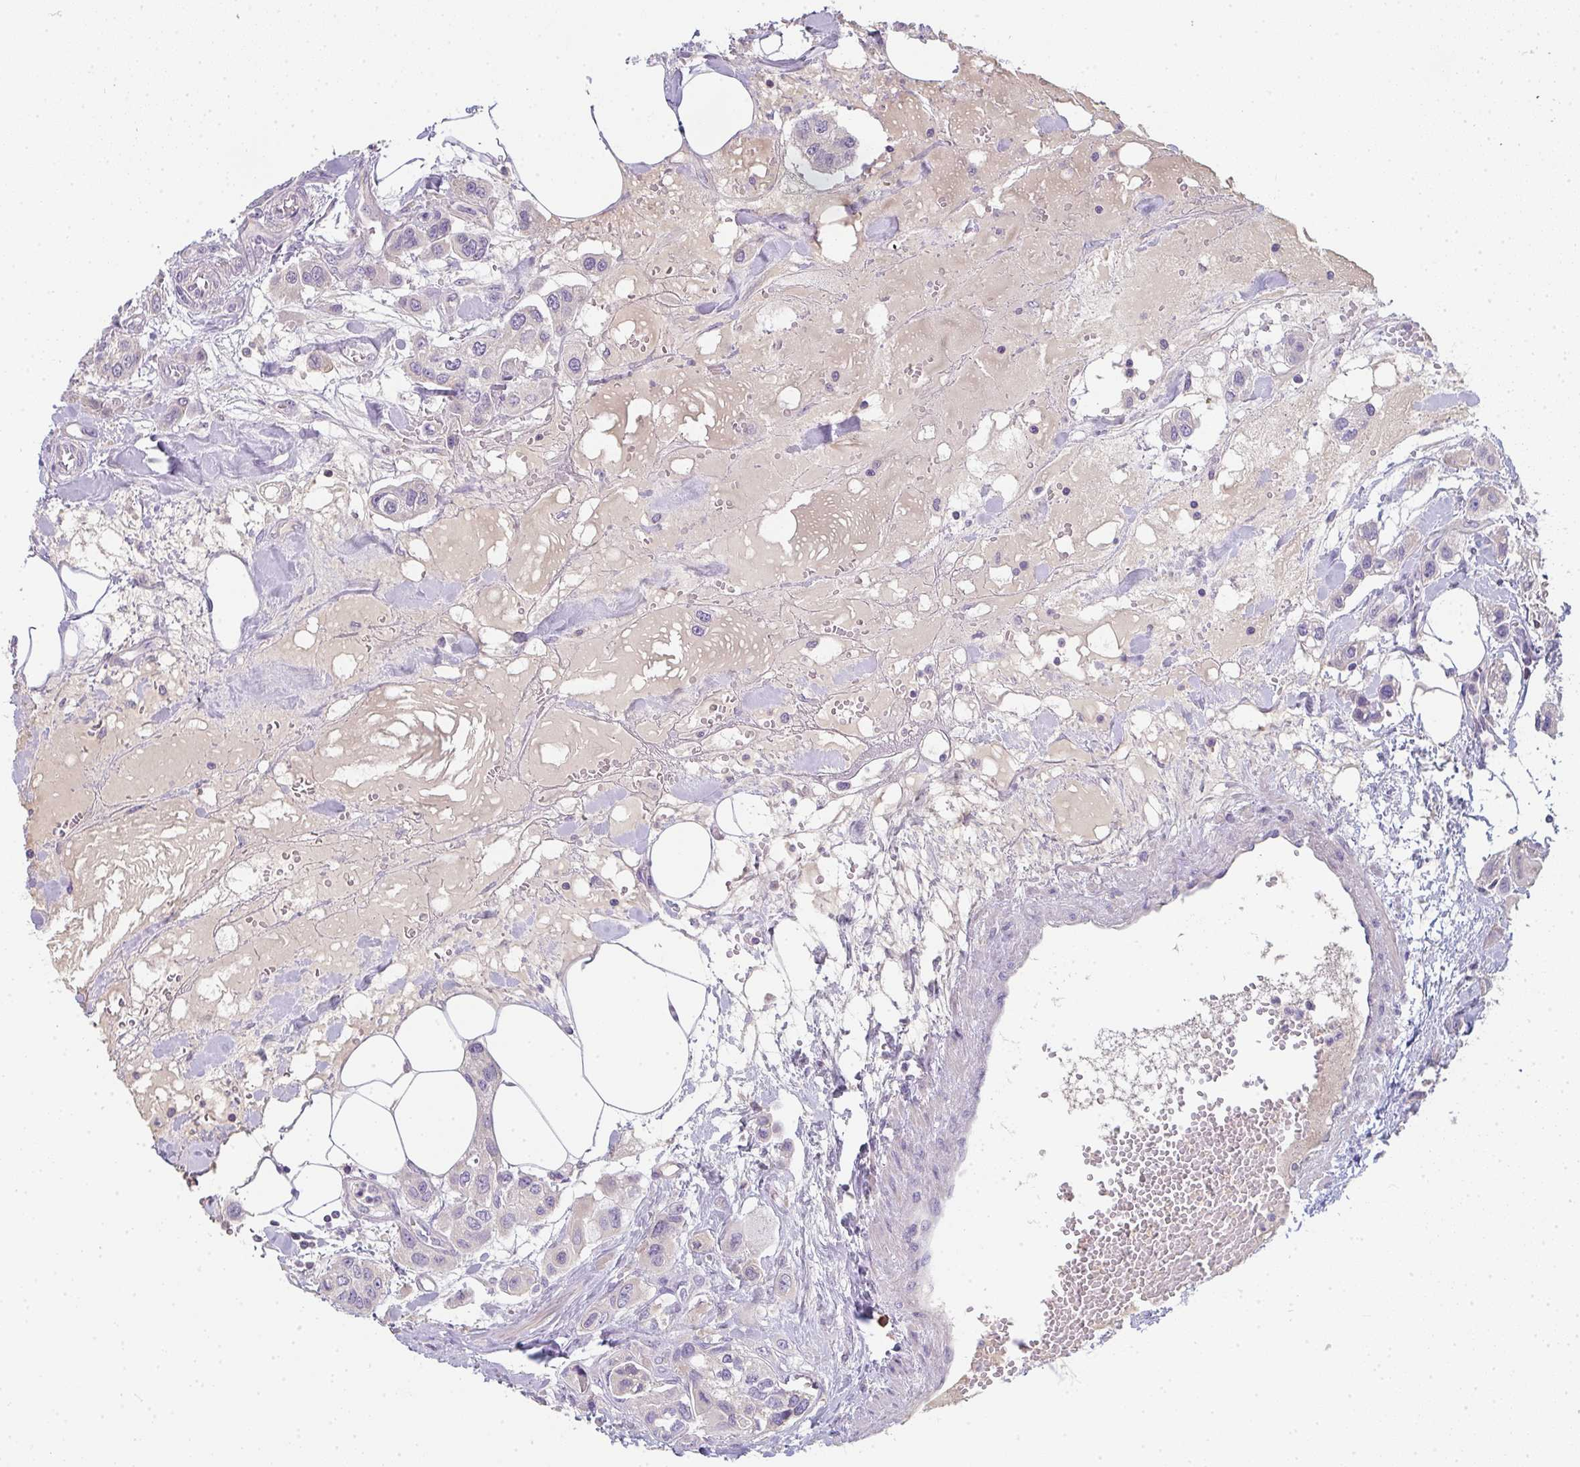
{"staining": {"intensity": "negative", "quantity": "none", "location": "none"}, "tissue": "urothelial cancer", "cell_type": "Tumor cells", "image_type": "cancer", "snomed": [{"axis": "morphology", "description": "Urothelial carcinoma, High grade"}, {"axis": "topography", "description": "Urinary bladder"}], "caption": "Immunohistochemical staining of human urothelial cancer exhibits no significant expression in tumor cells. (Brightfield microscopy of DAB immunohistochemistry (IHC) at high magnification).", "gene": "ZNF215", "patient": {"sex": "male", "age": 67}}